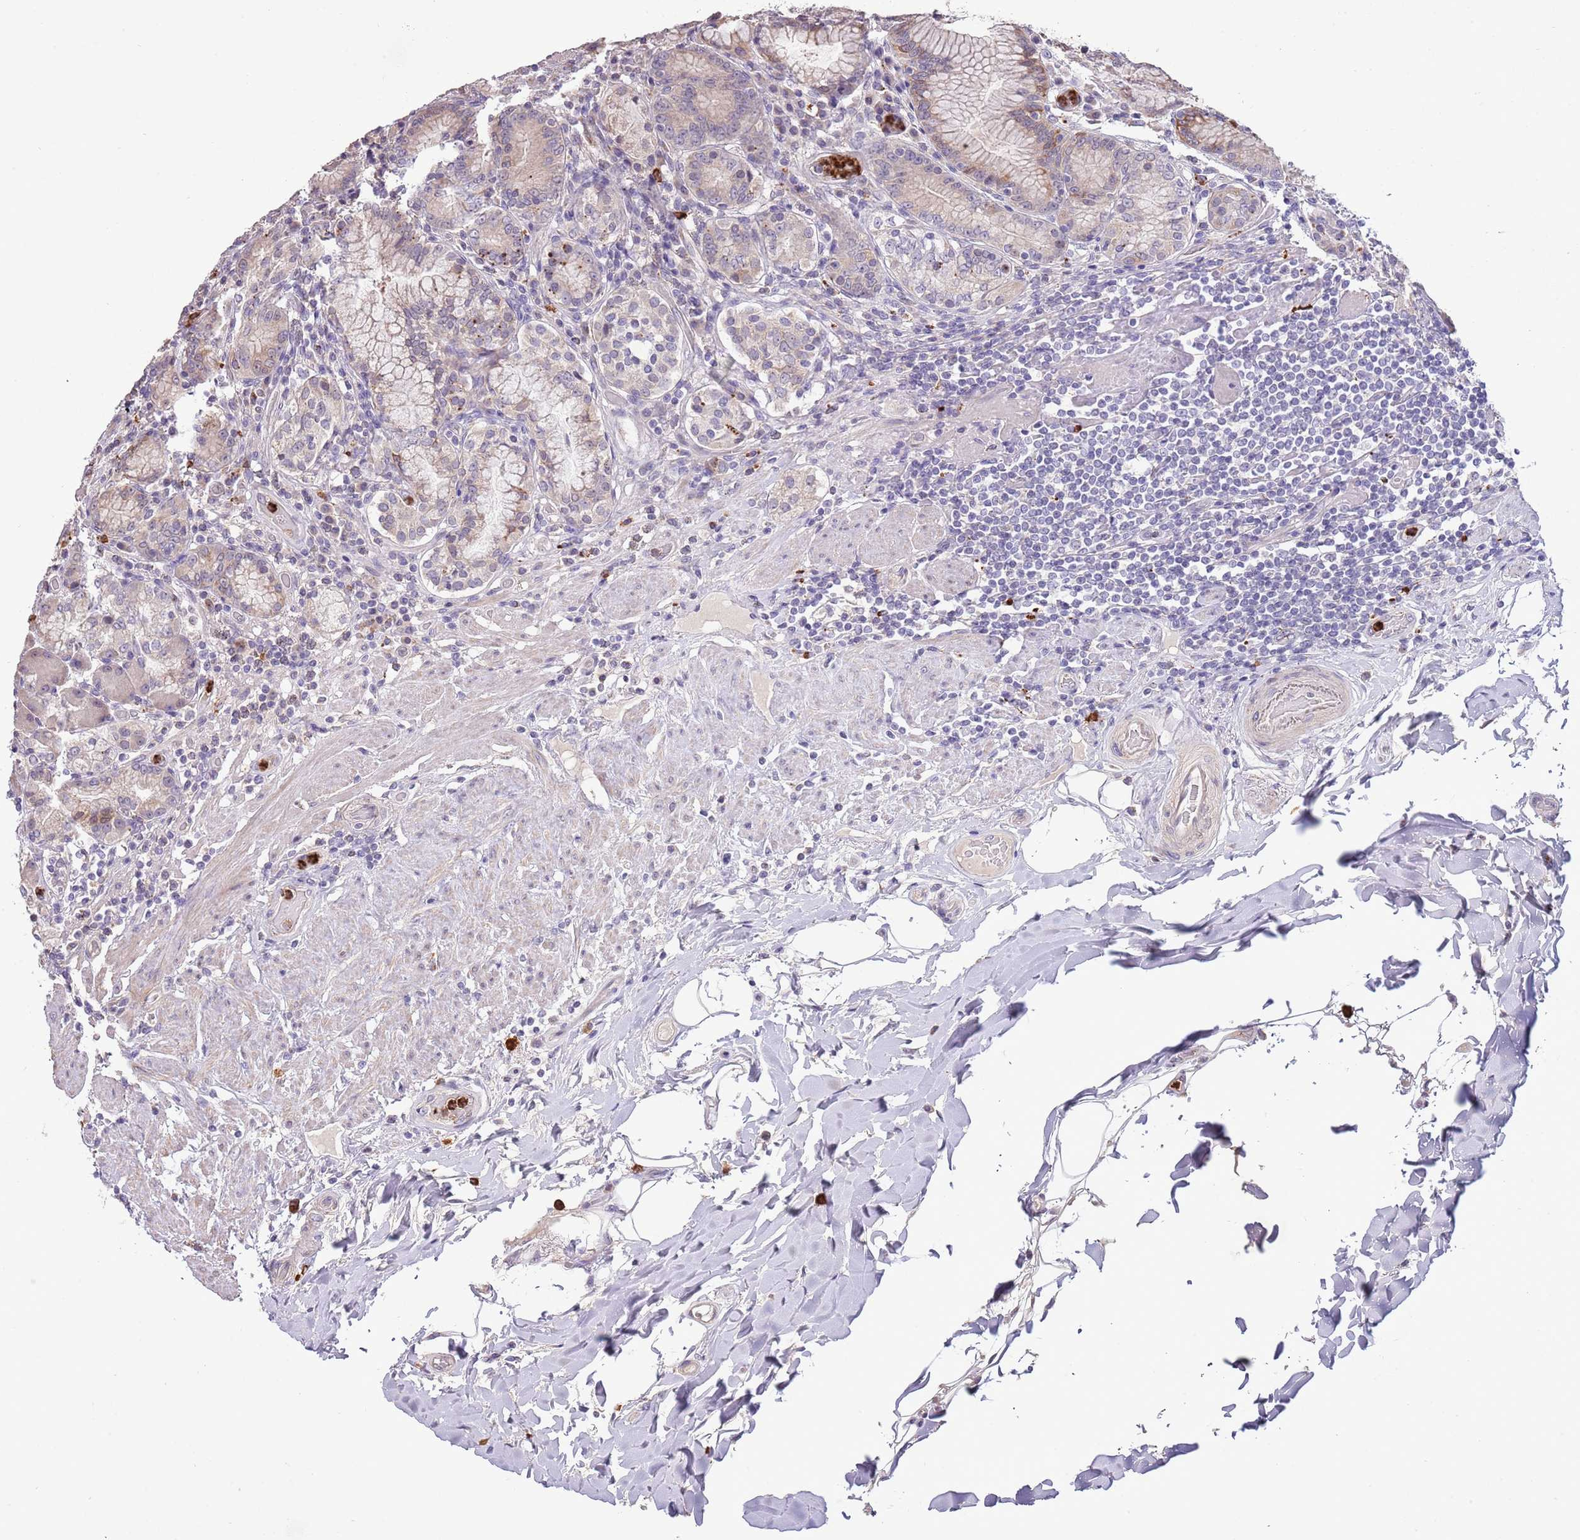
{"staining": {"intensity": "moderate", "quantity": "<25%", "location": "cytoplasmic/membranous"}, "tissue": "stomach", "cell_type": "Glandular cells", "image_type": "normal", "snomed": [{"axis": "morphology", "description": "Normal tissue, NOS"}, {"axis": "topography", "description": "Stomach, upper"}, {"axis": "topography", "description": "Stomach, lower"}], "caption": "A brown stain highlights moderate cytoplasmic/membranous staining of a protein in glandular cells of unremarkable human stomach. (brown staining indicates protein expression, while blue staining denotes nuclei).", "gene": "P2RY13", "patient": {"sex": "female", "age": 76}}